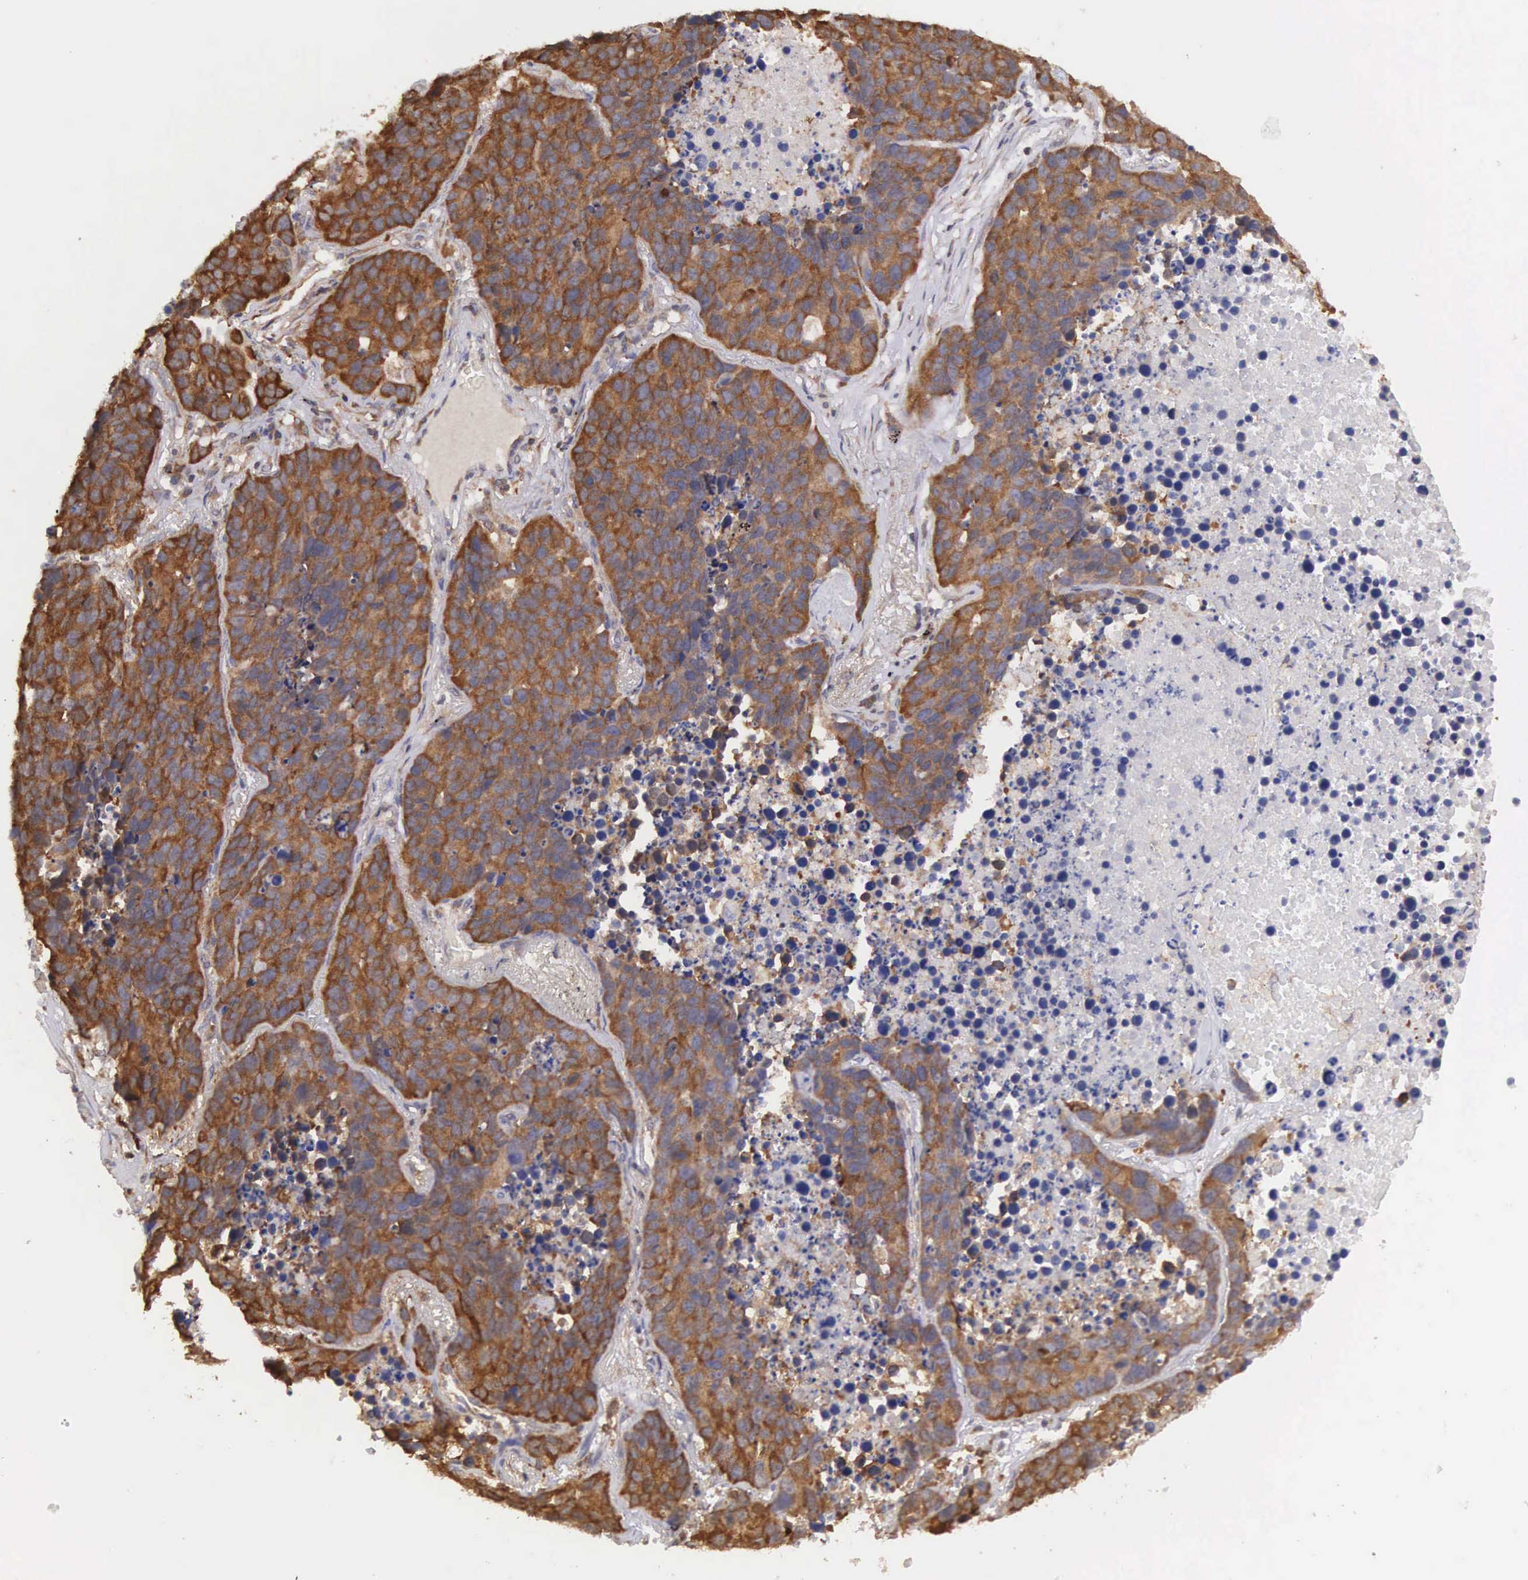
{"staining": {"intensity": "moderate", "quantity": ">75%", "location": "cytoplasmic/membranous"}, "tissue": "lung cancer", "cell_type": "Tumor cells", "image_type": "cancer", "snomed": [{"axis": "morphology", "description": "Carcinoid, malignant, NOS"}, {"axis": "topography", "description": "Lung"}], "caption": "Brown immunohistochemical staining in human carcinoid (malignant) (lung) displays moderate cytoplasmic/membranous positivity in approximately >75% of tumor cells.", "gene": "DHRS1", "patient": {"sex": "male", "age": 60}}